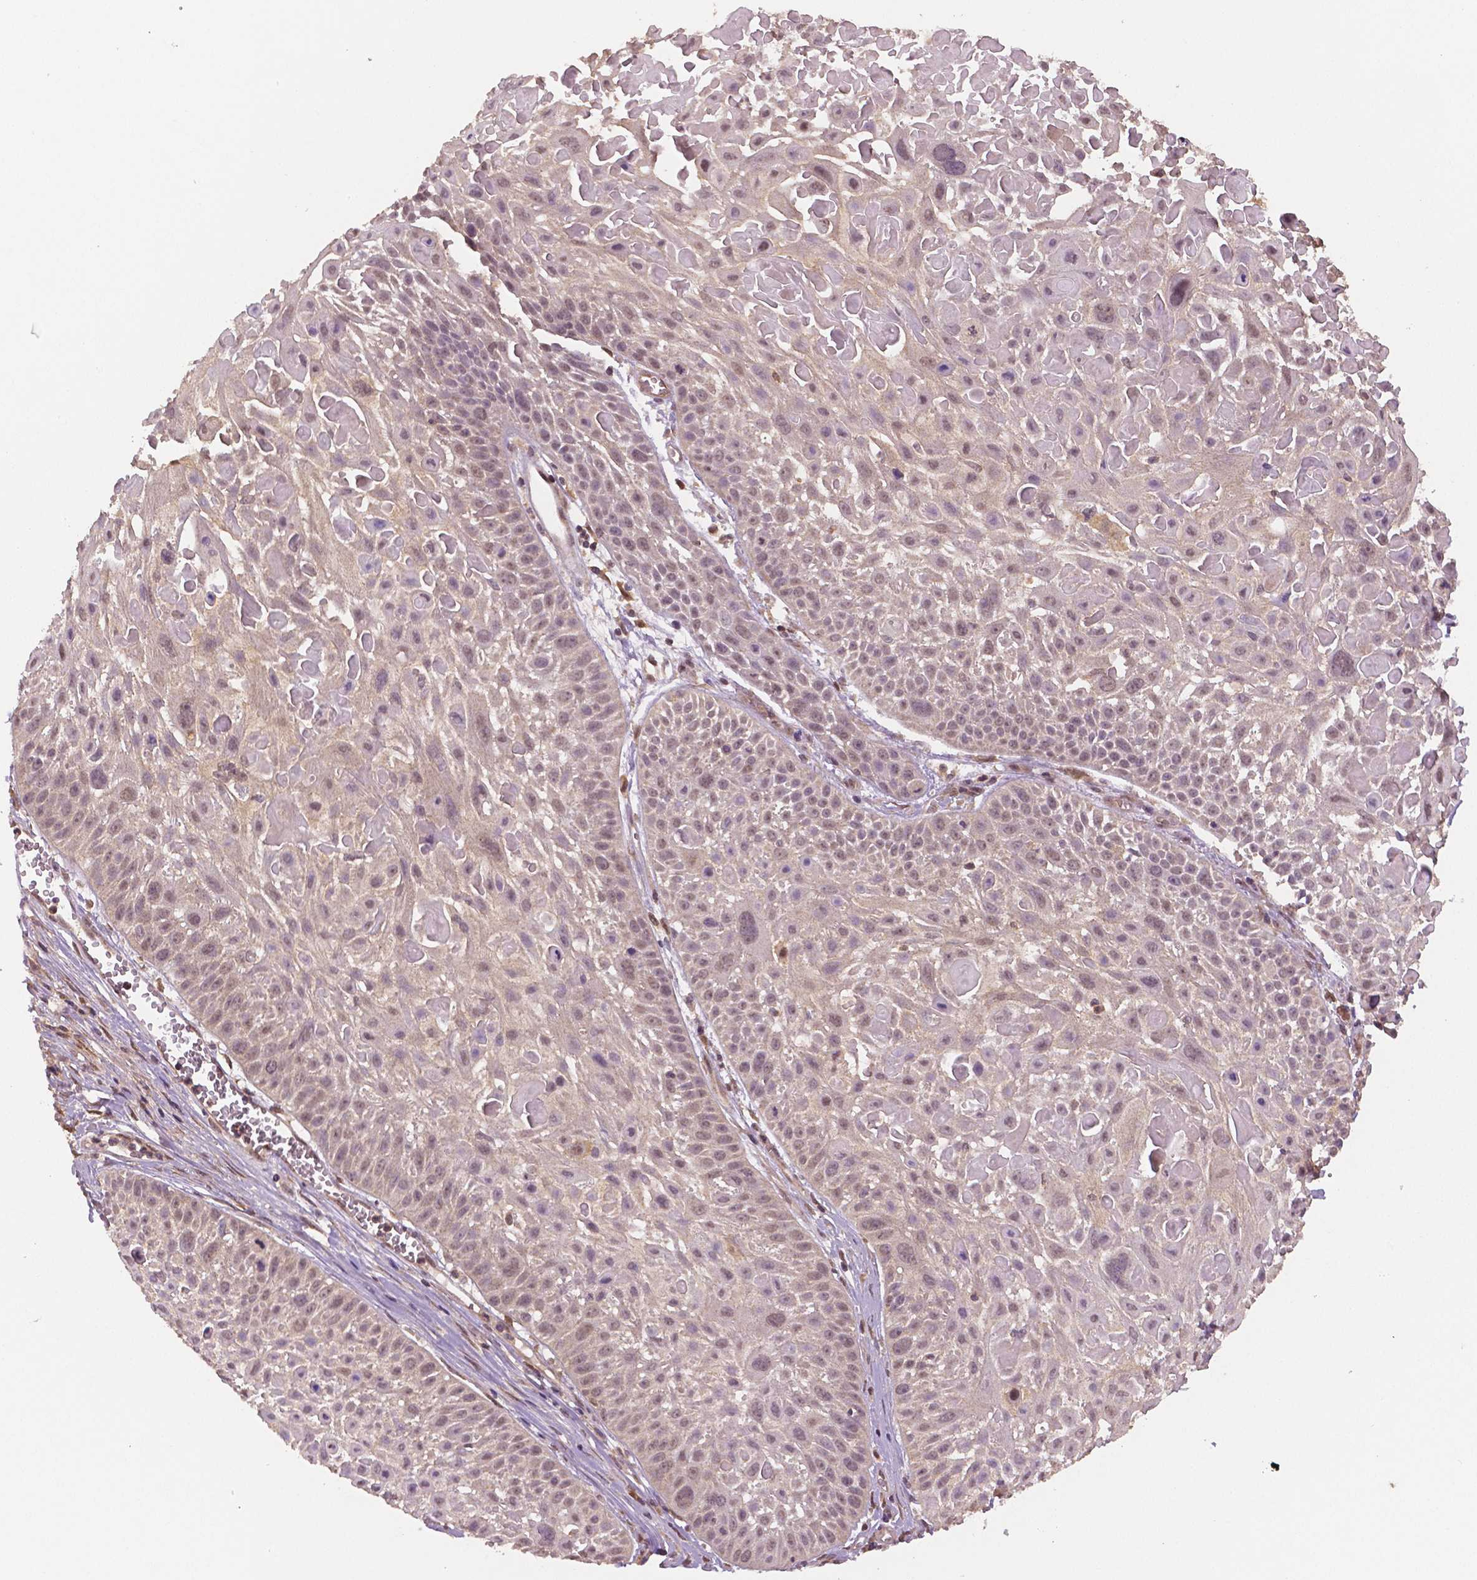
{"staining": {"intensity": "negative", "quantity": "none", "location": "none"}, "tissue": "skin cancer", "cell_type": "Tumor cells", "image_type": "cancer", "snomed": [{"axis": "morphology", "description": "Squamous cell carcinoma, NOS"}, {"axis": "topography", "description": "Skin"}, {"axis": "topography", "description": "Anal"}], "caption": "Immunohistochemistry of squamous cell carcinoma (skin) displays no staining in tumor cells.", "gene": "STAT3", "patient": {"sex": "female", "age": 75}}